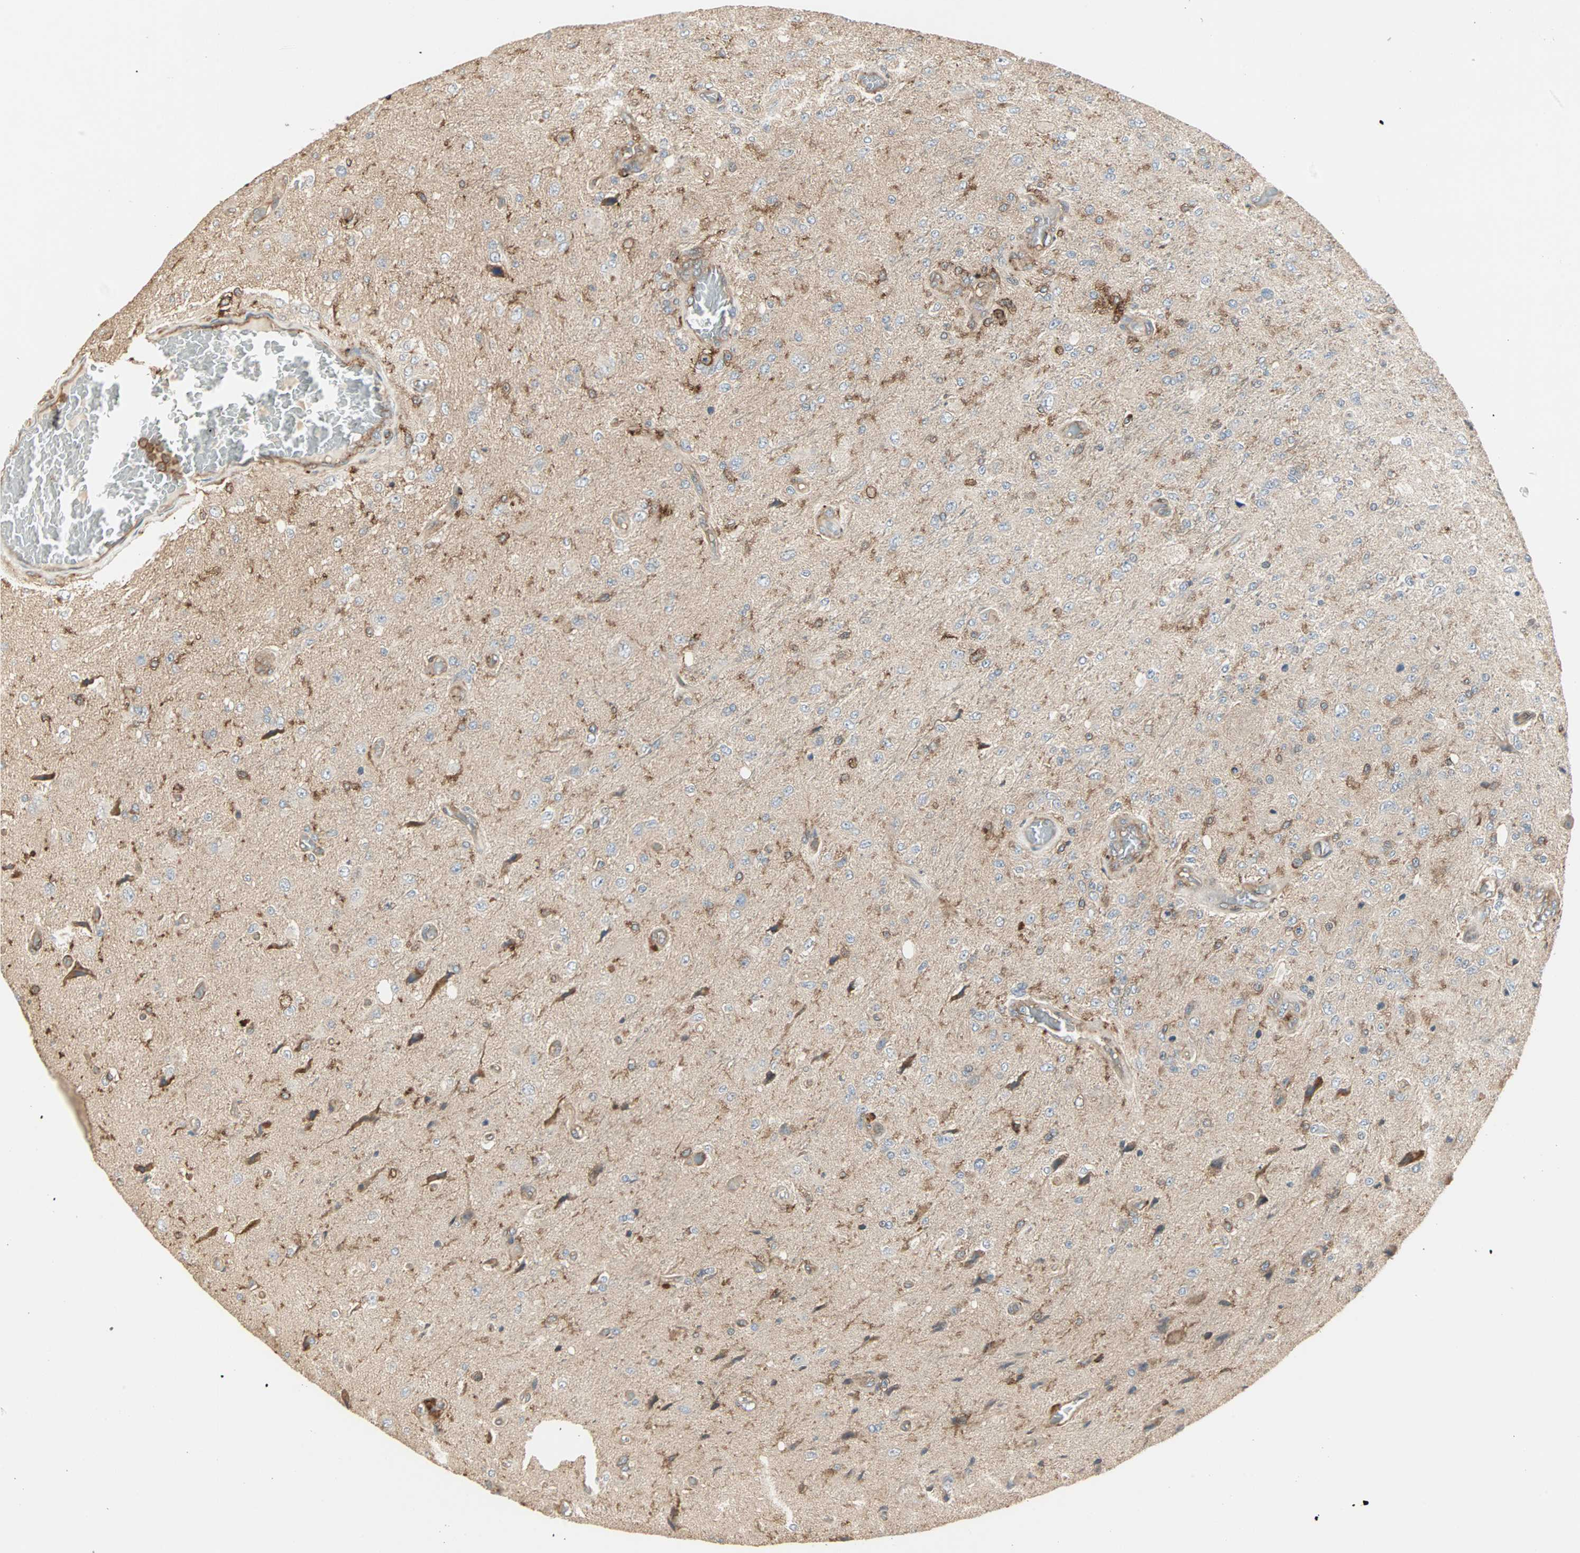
{"staining": {"intensity": "negative", "quantity": "none", "location": "none"}, "tissue": "glioma", "cell_type": "Tumor cells", "image_type": "cancer", "snomed": [{"axis": "morphology", "description": "Normal tissue, NOS"}, {"axis": "morphology", "description": "Glioma, malignant, High grade"}, {"axis": "topography", "description": "Cerebral cortex"}], "caption": "Immunohistochemistry (IHC) photomicrograph of human high-grade glioma (malignant) stained for a protein (brown), which displays no staining in tumor cells.", "gene": "GNAI2", "patient": {"sex": "male", "age": 77}}